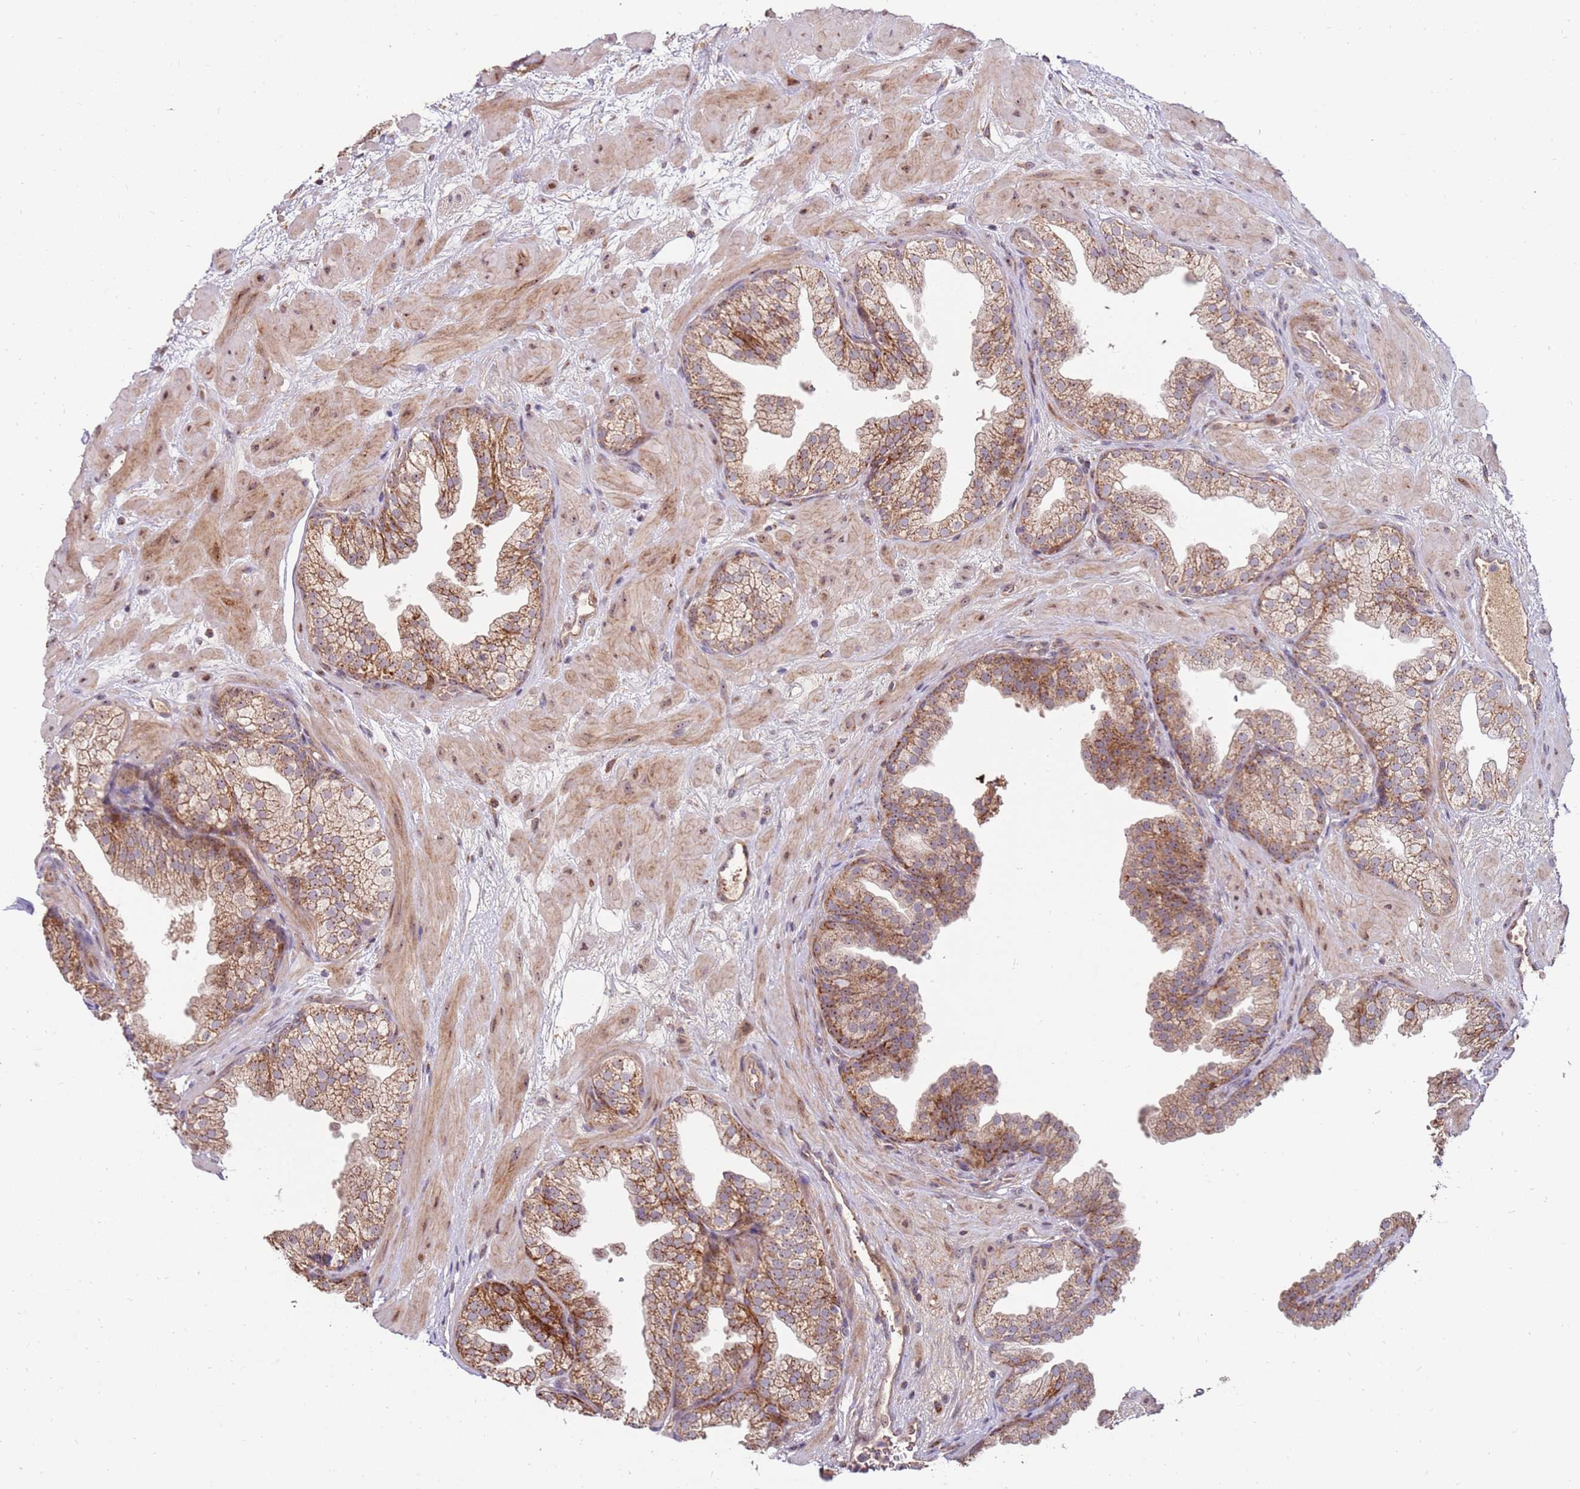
{"staining": {"intensity": "moderate", "quantity": ">75%", "location": "cytoplasmic/membranous"}, "tissue": "prostate", "cell_type": "Glandular cells", "image_type": "normal", "snomed": [{"axis": "morphology", "description": "Normal tissue, NOS"}, {"axis": "topography", "description": "Prostate"}], "caption": "Immunohistochemistry (IHC) of unremarkable prostate exhibits medium levels of moderate cytoplasmic/membranous positivity in about >75% of glandular cells.", "gene": "KIF25", "patient": {"sex": "male", "age": 37}}